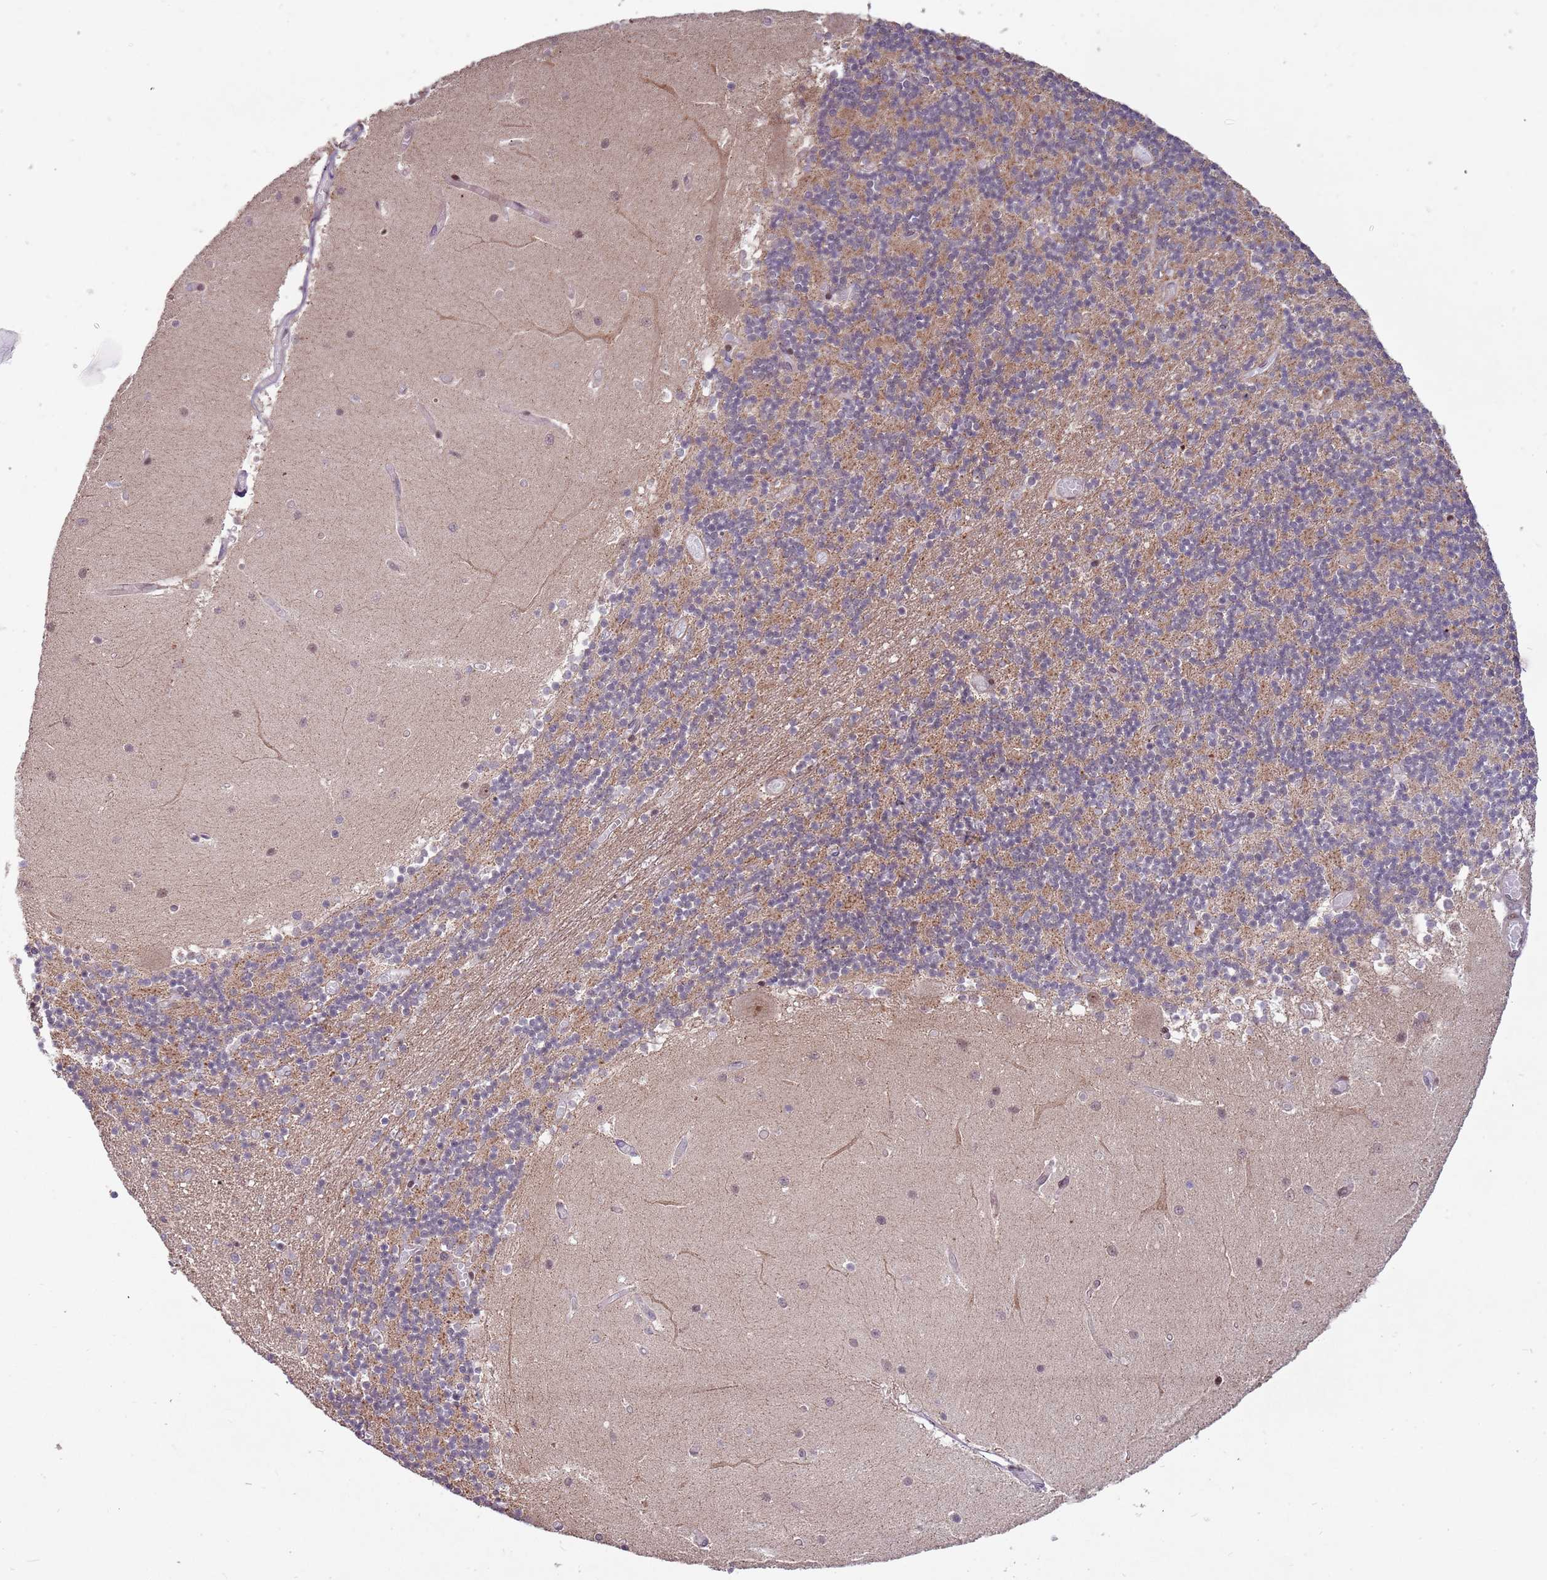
{"staining": {"intensity": "moderate", "quantity": ">75%", "location": "cytoplasmic/membranous"}, "tissue": "cerebellum", "cell_type": "Cells in granular layer", "image_type": "normal", "snomed": [{"axis": "morphology", "description": "Normal tissue, NOS"}, {"axis": "topography", "description": "Cerebellum"}], "caption": "Protein expression analysis of benign human cerebellum reveals moderate cytoplasmic/membranous staining in about >75% of cells in granular layer.", "gene": "SUDS3", "patient": {"sex": "female", "age": 28}}